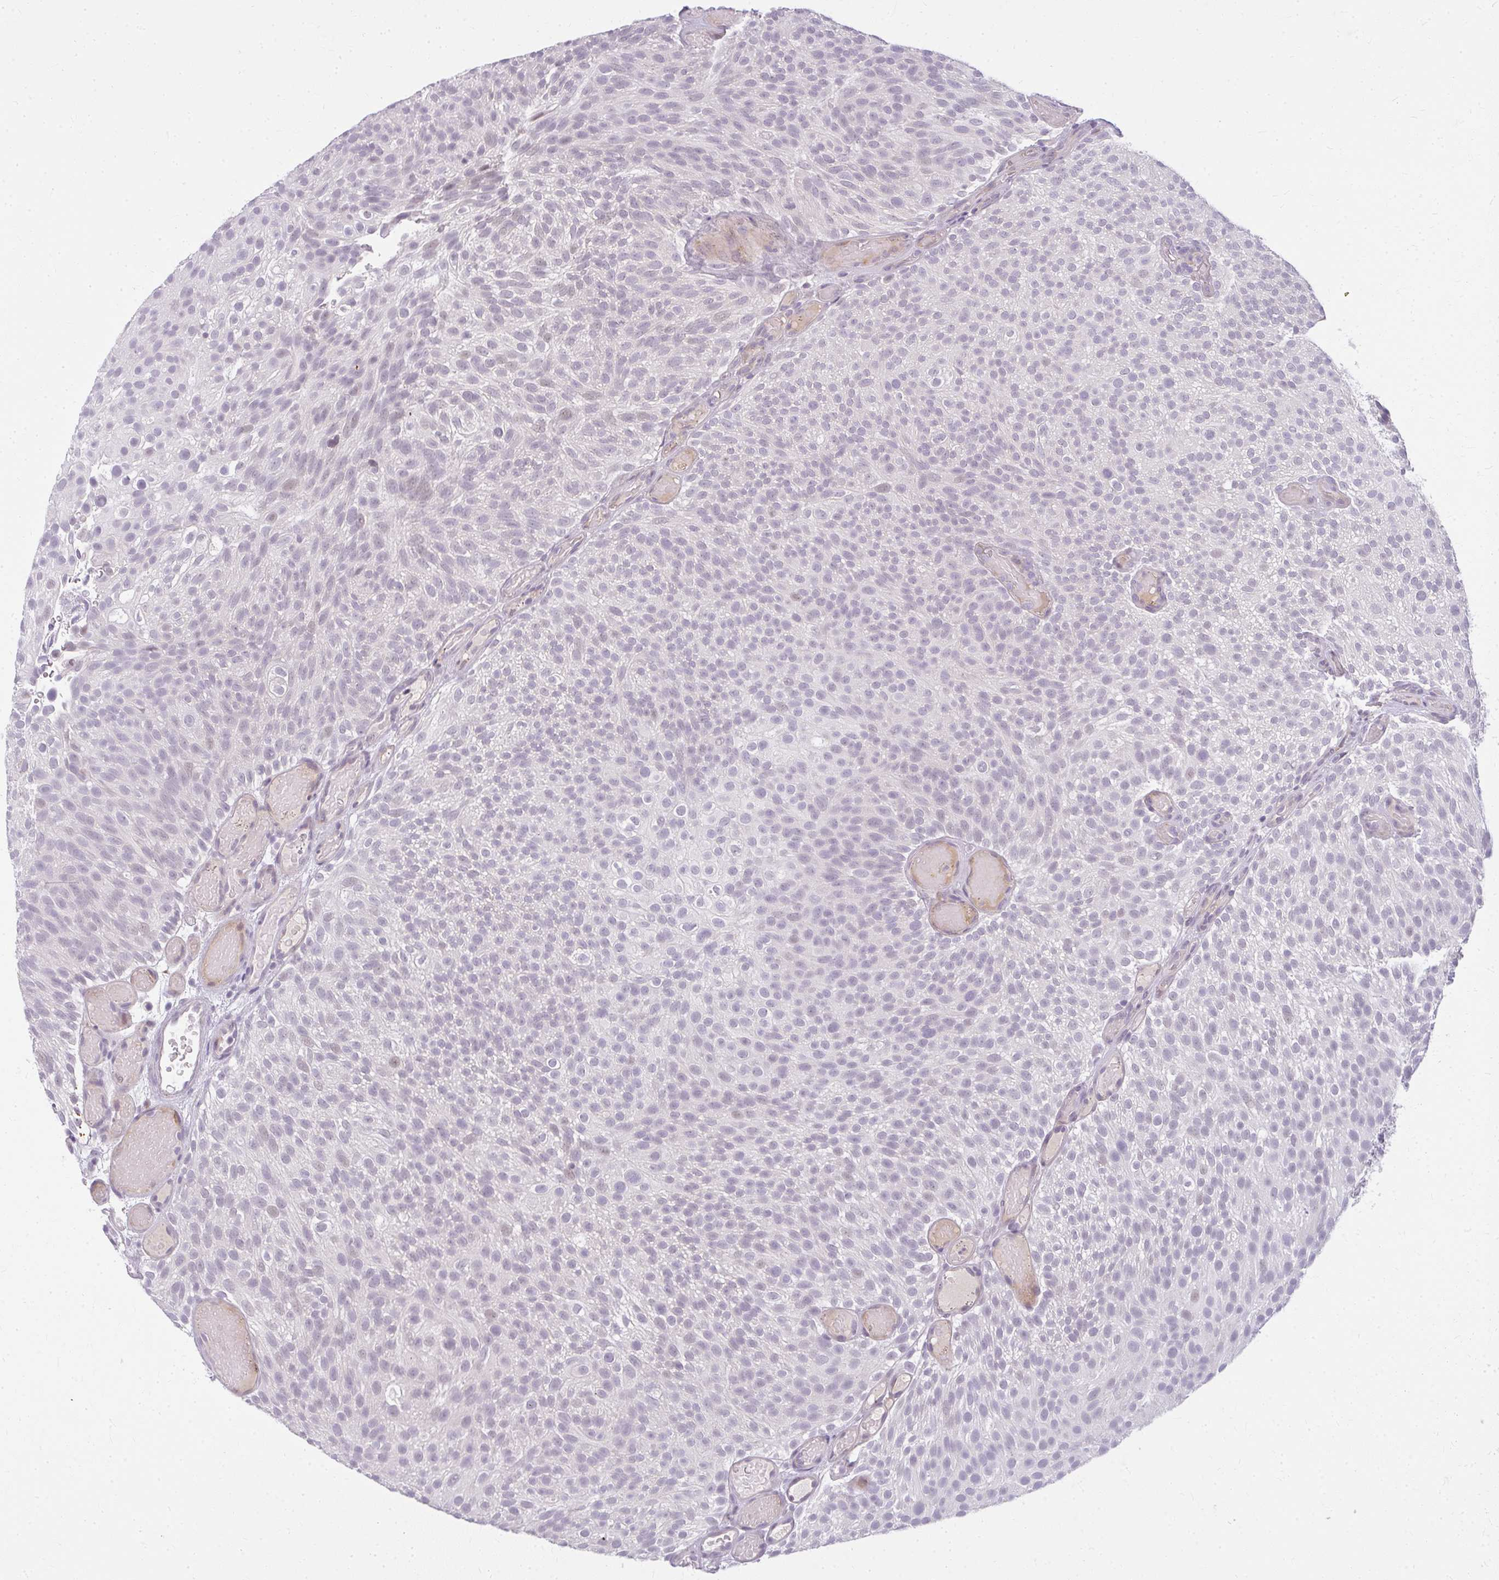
{"staining": {"intensity": "negative", "quantity": "none", "location": "none"}, "tissue": "urothelial cancer", "cell_type": "Tumor cells", "image_type": "cancer", "snomed": [{"axis": "morphology", "description": "Urothelial carcinoma, Low grade"}, {"axis": "topography", "description": "Urinary bladder"}], "caption": "DAB immunohistochemical staining of urothelial cancer demonstrates no significant staining in tumor cells.", "gene": "ZFYVE26", "patient": {"sex": "male", "age": 78}}